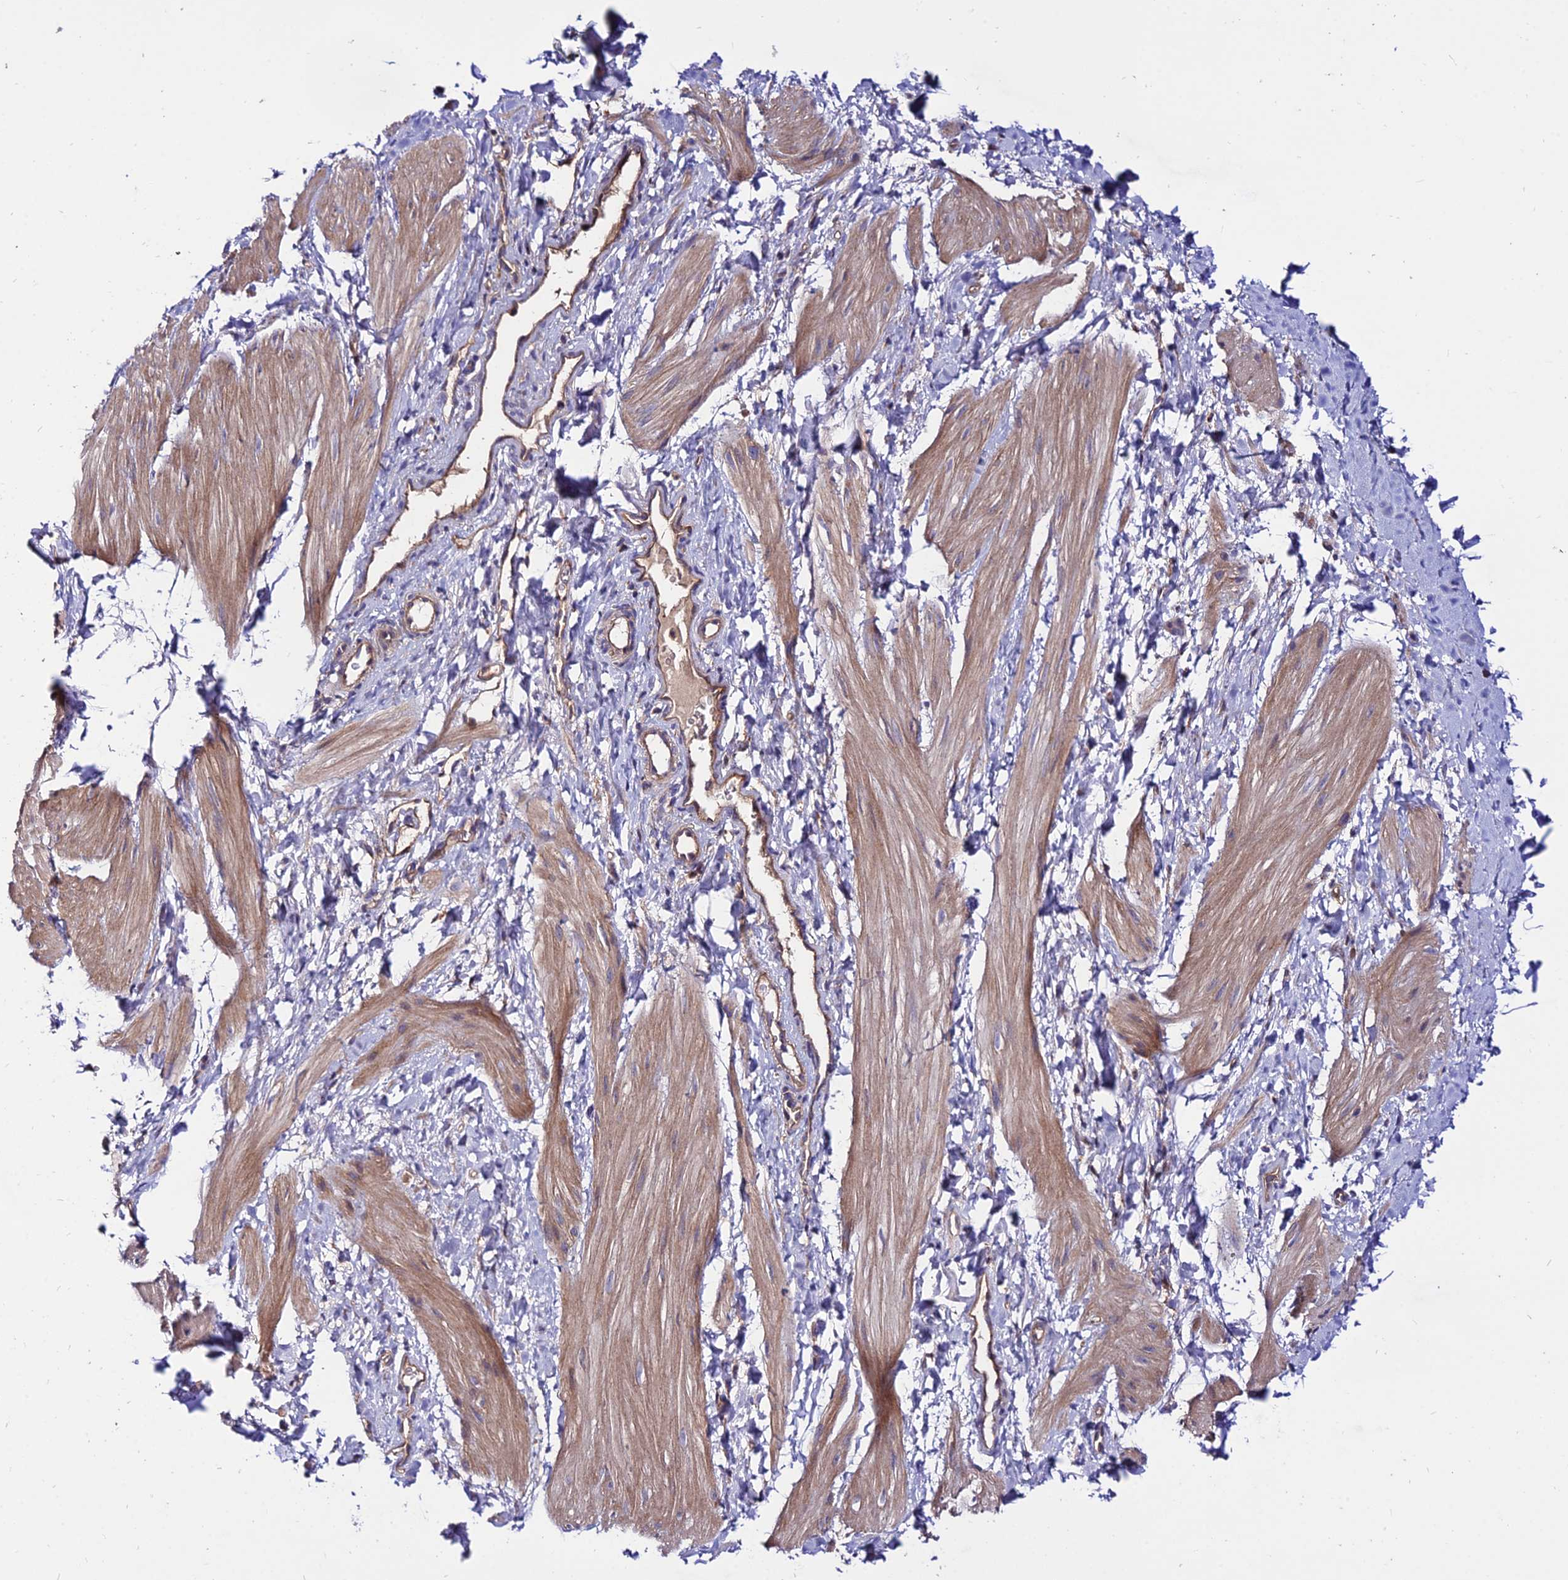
{"staining": {"intensity": "moderate", "quantity": "25%-75%", "location": "cytoplasmic/membranous"}, "tissue": "smooth muscle", "cell_type": "Smooth muscle cells", "image_type": "normal", "snomed": [{"axis": "morphology", "description": "Normal tissue, NOS"}, {"axis": "topography", "description": "Smooth muscle"}], "caption": "A histopathology image of smooth muscle stained for a protein exhibits moderate cytoplasmic/membranous brown staining in smooth muscle cells.", "gene": "CDC37L1", "patient": {"sex": "male", "age": 16}}